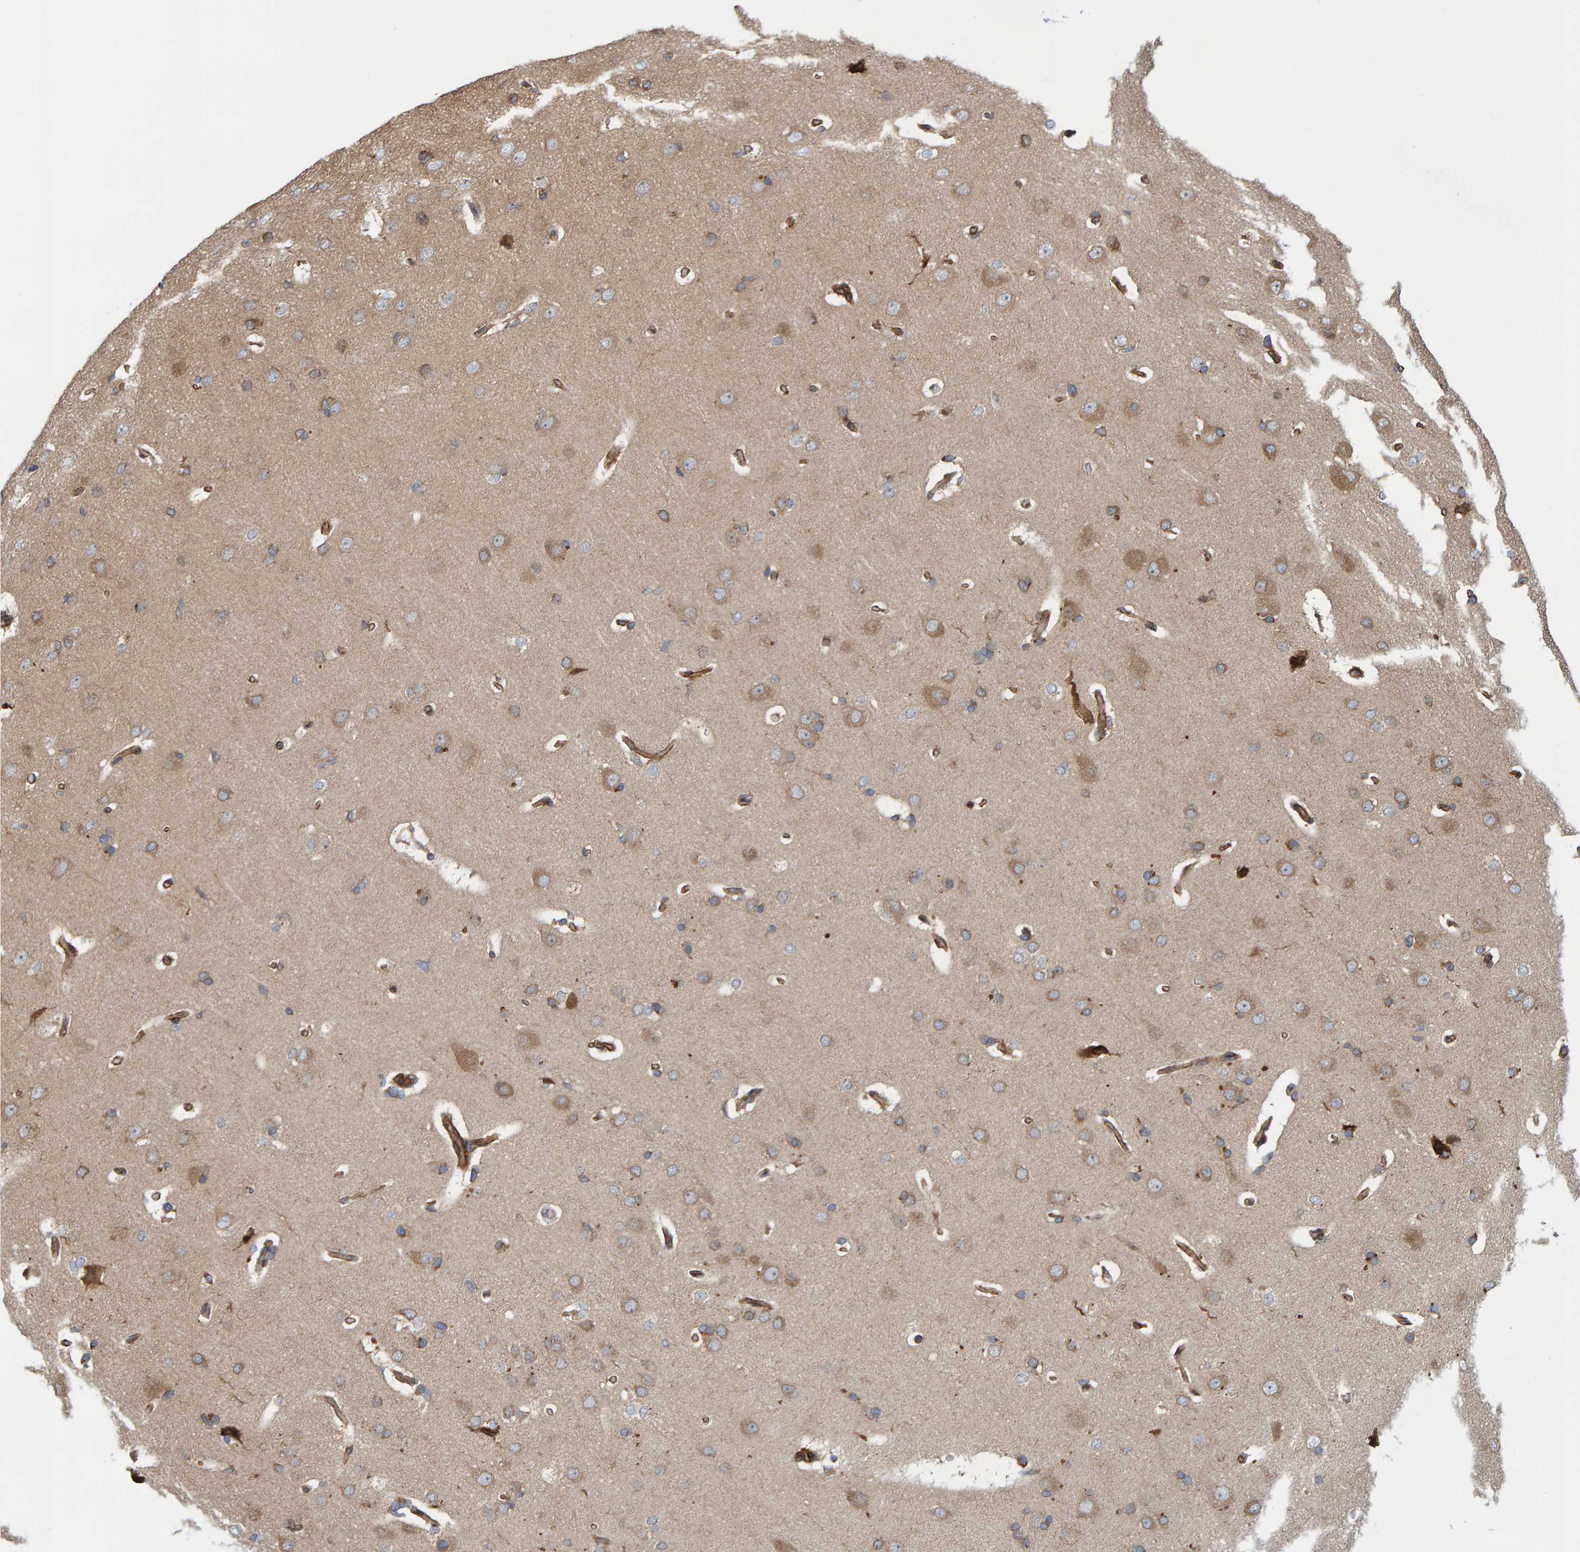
{"staining": {"intensity": "strong", "quantity": ">75%", "location": "cytoplasmic/membranous"}, "tissue": "cerebral cortex", "cell_type": "Endothelial cells", "image_type": "normal", "snomed": [{"axis": "morphology", "description": "Normal tissue, NOS"}, {"axis": "topography", "description": "Cerebral cortex"}], "caption": "A high-resolution histopathology image shows immunohistochemistry (IHC) staining of benign cerebral cortex, which shows strong cytoplasmic/membranous staining in approximately >75% of endothelial cells.", "gene": "KIAA0753", "patient": {"sex": "male", "age": 62}}